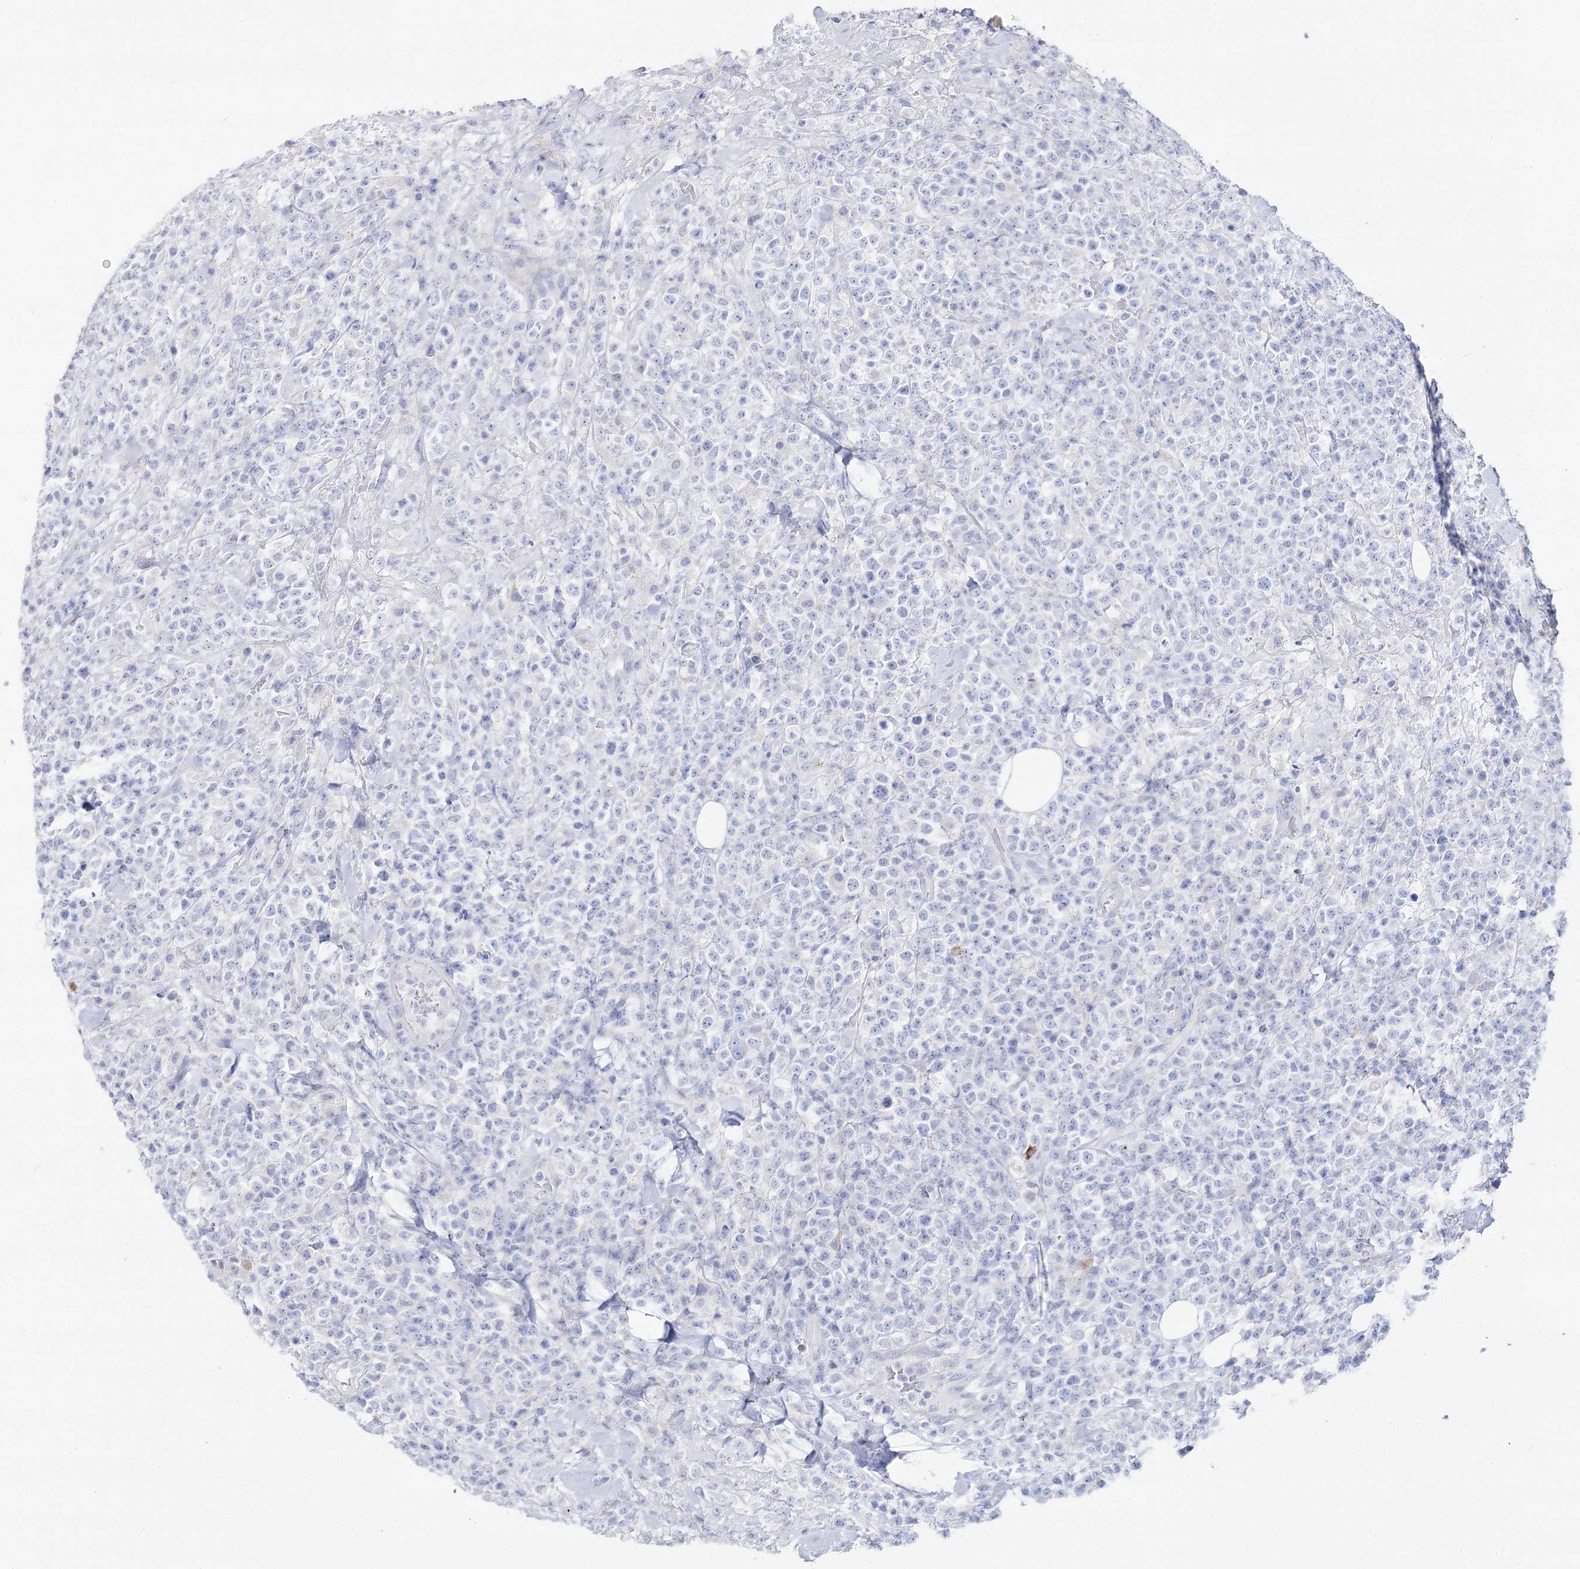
{"staining": {"intensity": "negative", "quantity": "none", "location": "none"}, "tissue": "lymphoma", "cell_type": "Tumor cells", "image_type": "cancer", "snomed": [{"axis": "morphology", "description": "Malignant lymphoma, non-Hodgkin's type, High grade"}, {"axis": "topography", "description": "Colon"}], "caption": "Tumor cells show no significant staining in lymphoma.", "gene": "SLC3A1", "patient": {"sex": "female", "age": 53}}